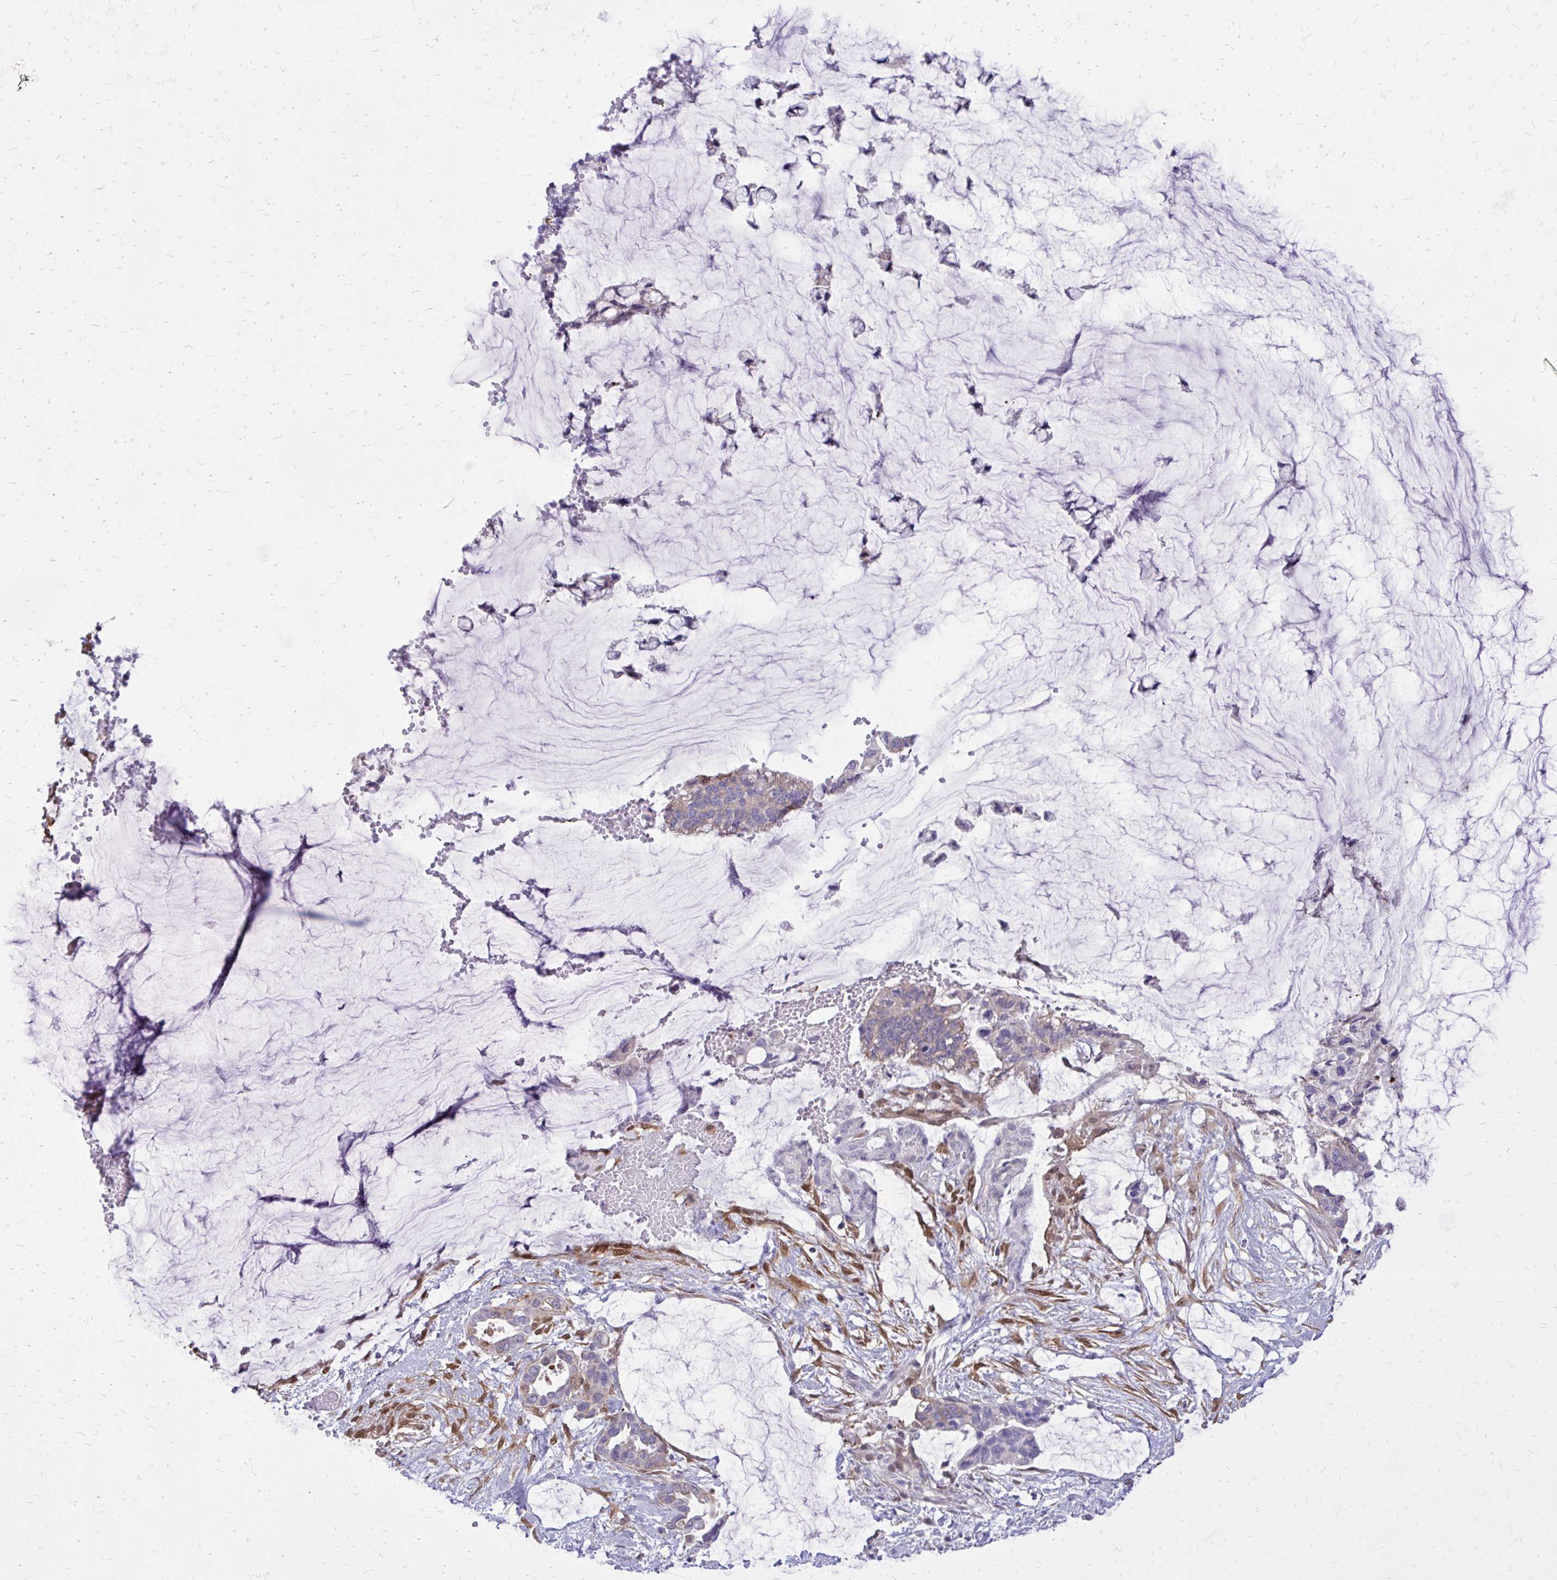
{"staining": {"intensity": "weak", "quantity": "<25%", "location": "cytoplasmic/membranous"}, "tissue": "ovarian cancer", "cell_type": "Tumor cells", "image_type": "cancer", "snomed": [{"axis": "morphology", "description": "Cystadenocarcinoma, mucinous, NOS"}, {"axis": "topography", "description": "Ovary"}], "caption": "Immunohistochemical staining of ovarian cancer shows no significant expression in tumor cells.", "gene": "NNMT", "patient": {"sex": "female", "age": 39}}